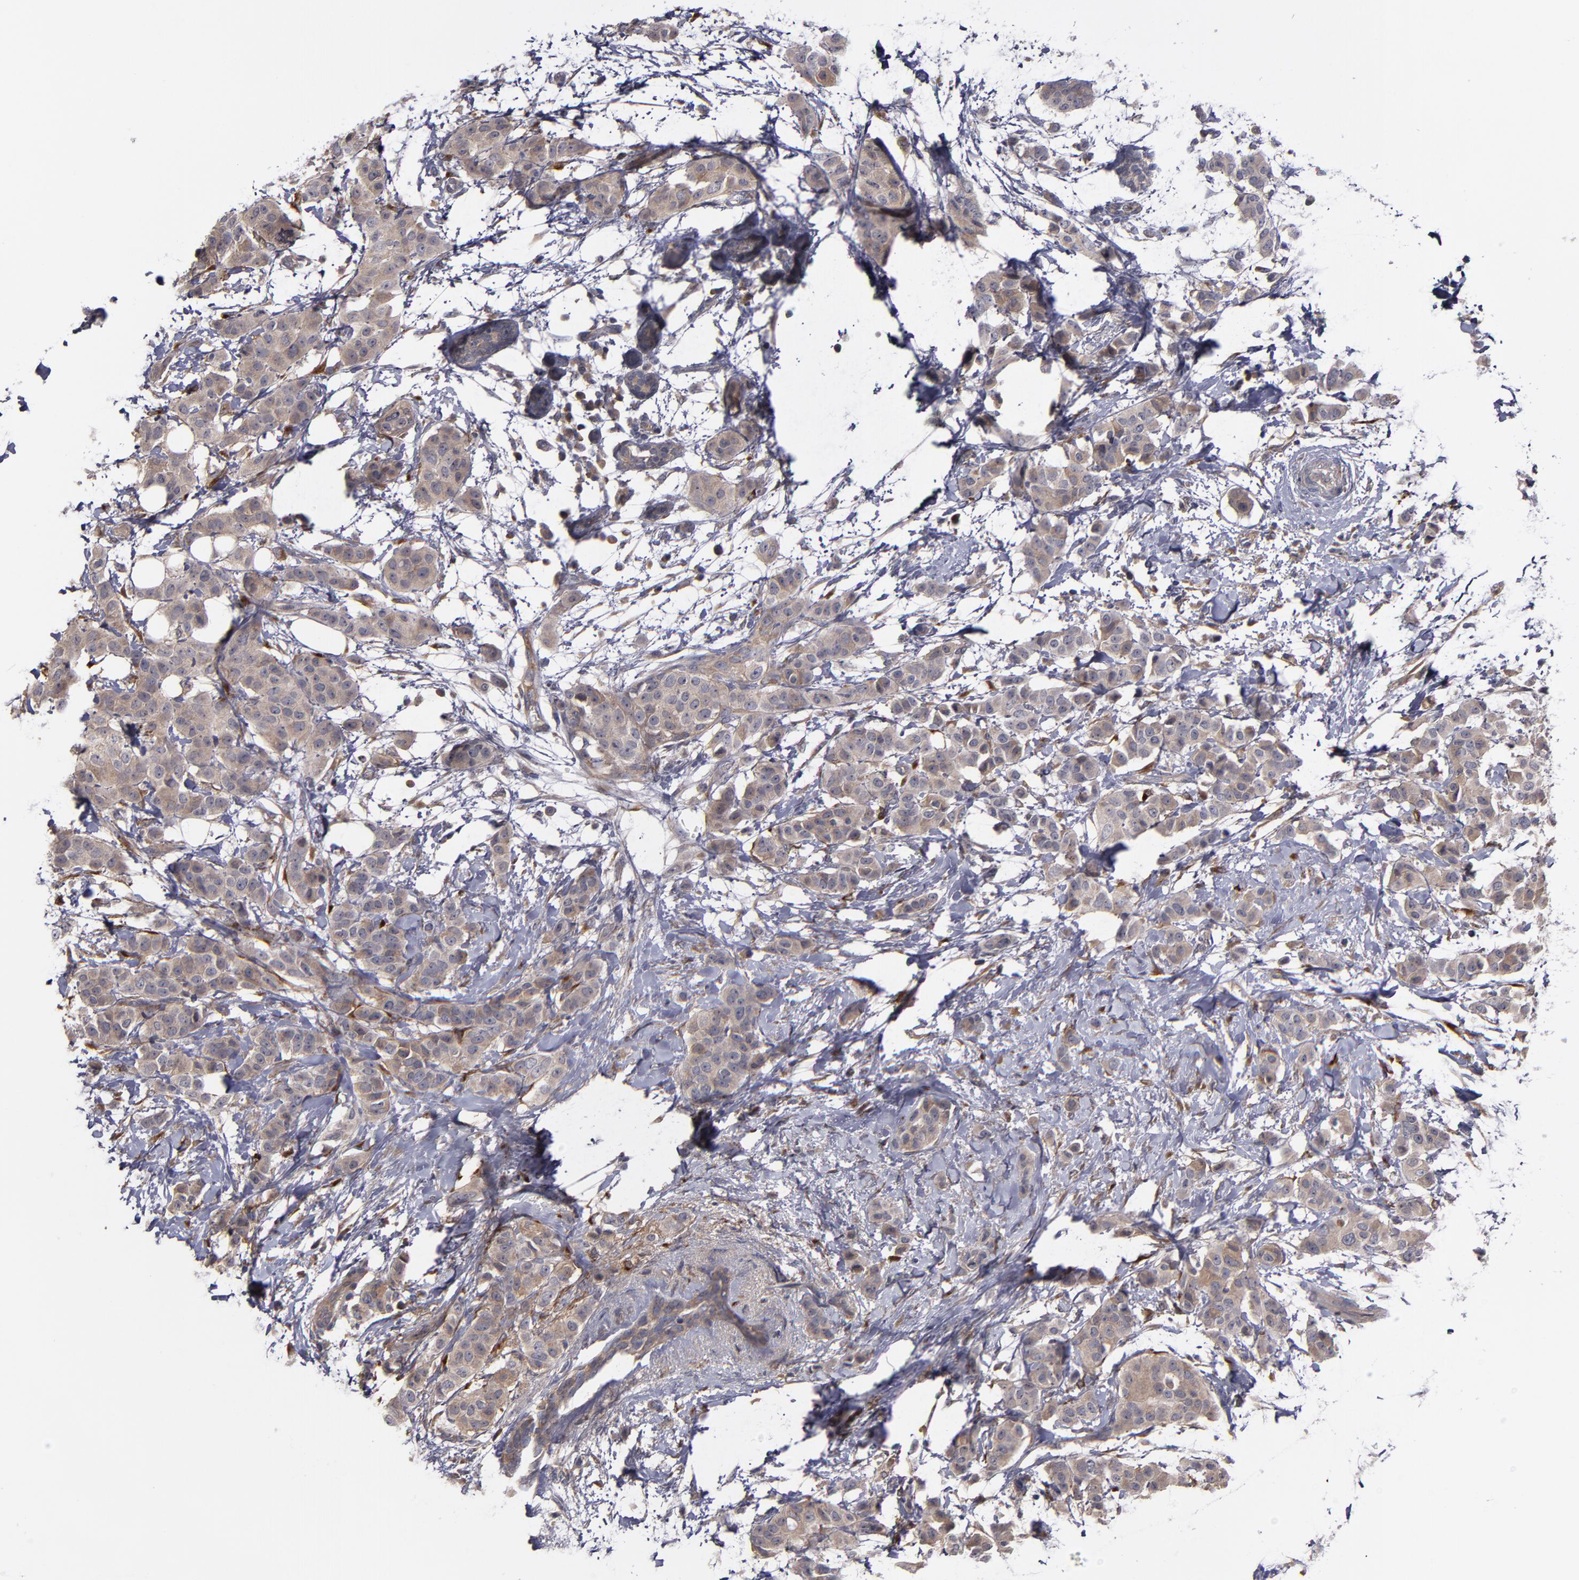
{"staining": {"intensity": "weak", "quantity": ">75%", "location": "cytoplasmic/membranous"}, "tissue": "breast cancer", "cell_type": "Tumor cells", "image_type": "cancer", "snomed": [{"axis": "morphology", "description": "Duct carcinoma"}, {"axis": "topography", "description": "Breast"}], "caption": "Human breast cancer (intraductal carcinoma) stained with a brown dye reveals weak cytoplasmic/membranous positive expression in about >75% of tumor cells.", "gene": "MMP11", "patient": {"sex": "female", "age": 40}}